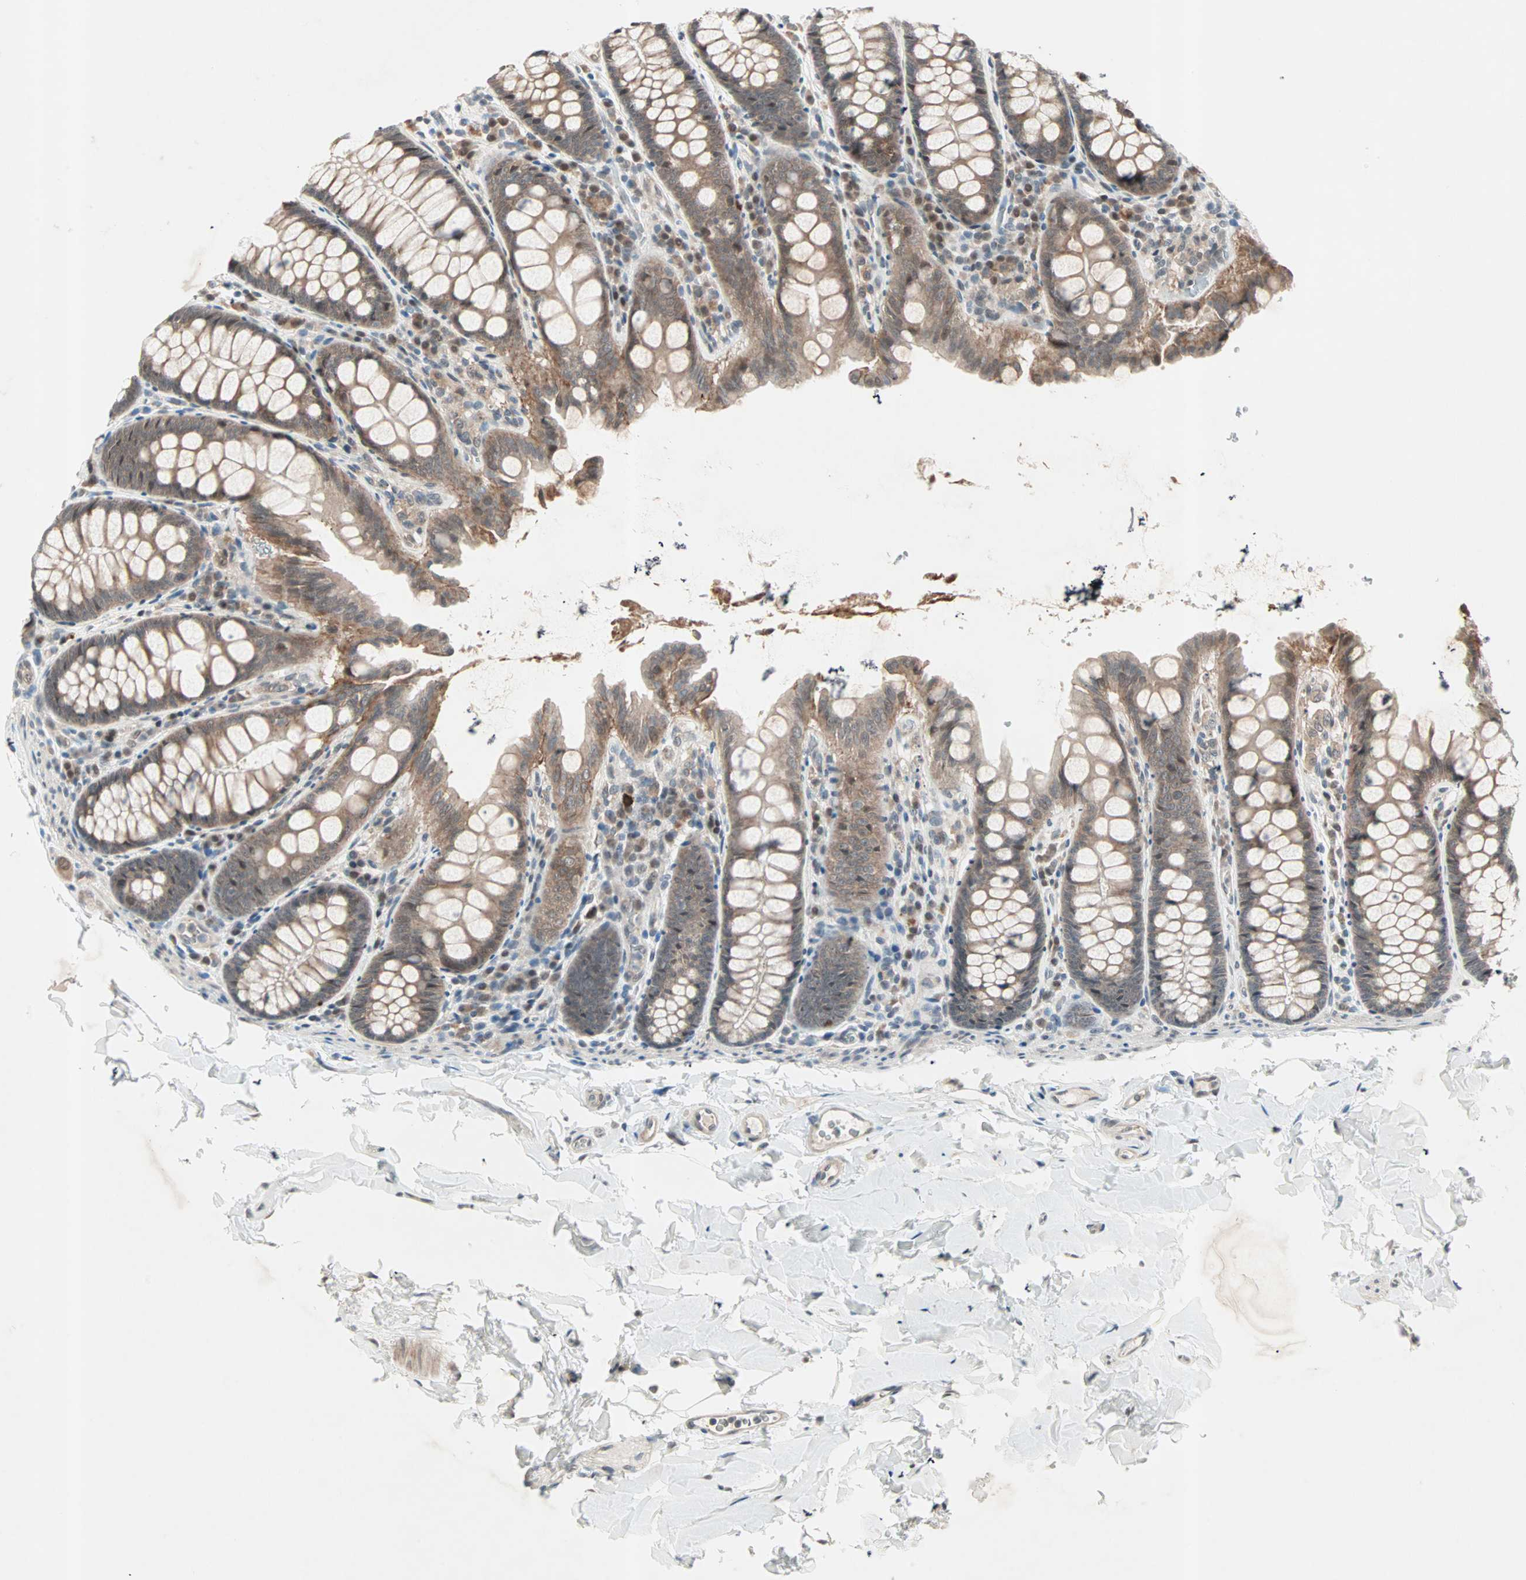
{"staining": {"intensity": "weak", "quantity": ">75%", "location": "cytoplasmic/membranous"}, "tissue": "colon", "cell_type": "Endothelial cells", "image_type": "normal", "snomed": [{"axis": "morphology", "description": "Normal tissue, NOS"}, {"axis": "topography", "description": "Colon"}], "caption": "The micrograph shows immunohistochemical staining of normal colon. There is weak cytoplasmic/membranous staining is appreciated in about >75% of endothelial cells. (Stains: DAB (3,3'-diaminobenzidine) in brown, nuclei in blue, Microscopy: brightfield microscopy at high magnification).", "gene": "PGBD1", "patient": {"sex": "female", "age": 61}}